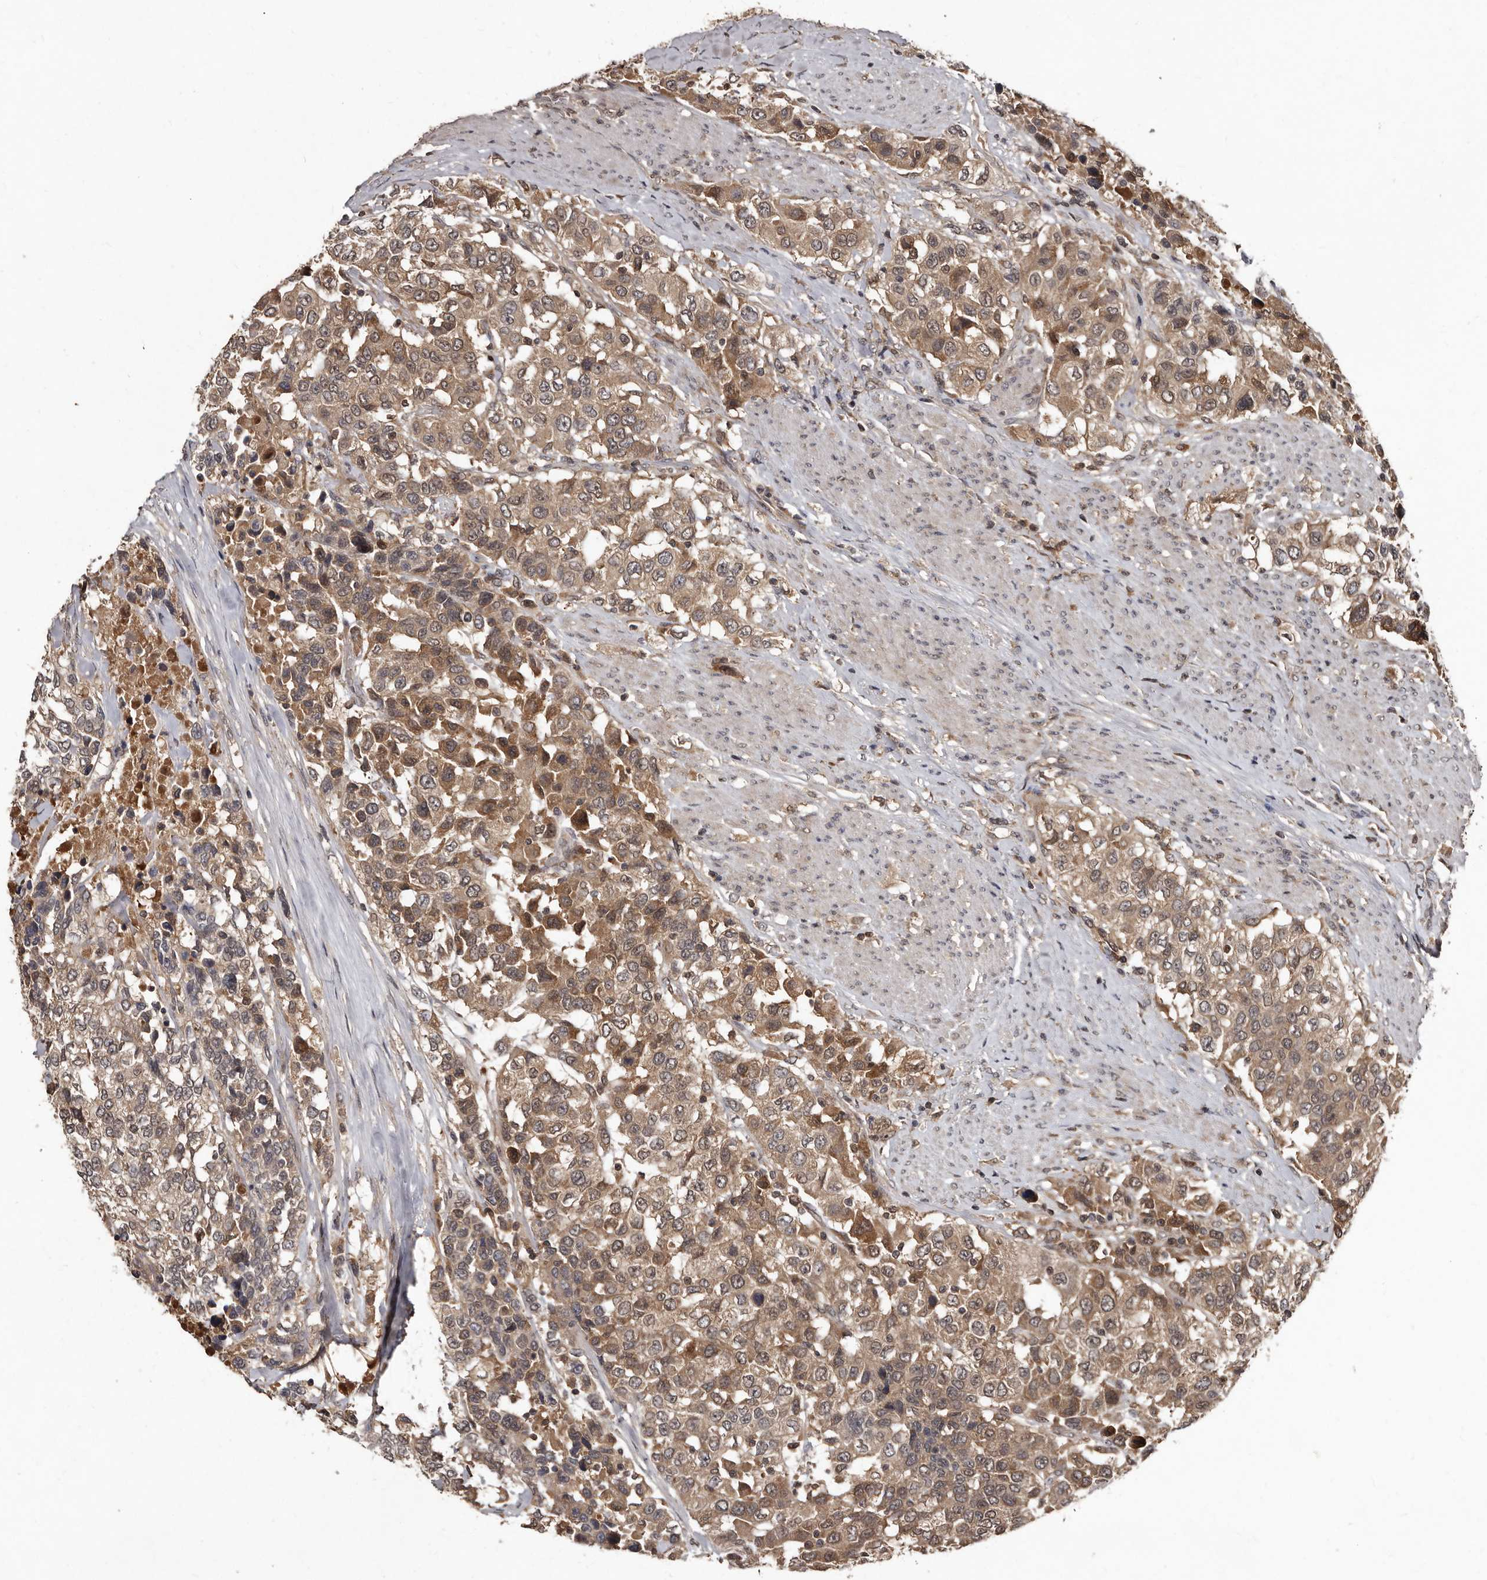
{"staining": {"intensity": "moderate", "quantity": ">75%", "location": "cytoplasmic/membranous"}, "tissue": "urothelial cancer", "cell_type": "Tumor cells", "image_type": "cancer", "snomed": [{"axis": "morphology", "description": "Urothelial carcinoma, High grade"}, {"axis": "topography", "description": "Urinary bladder"}], "caption": "A micrograph of high-grade urothelial carcinoma stained for a protein displays moderate cytoplasmic/membranous brown staining in tumor cells.", "gene": "PMVK", "patient": {"sex": "female", "age": 80}}